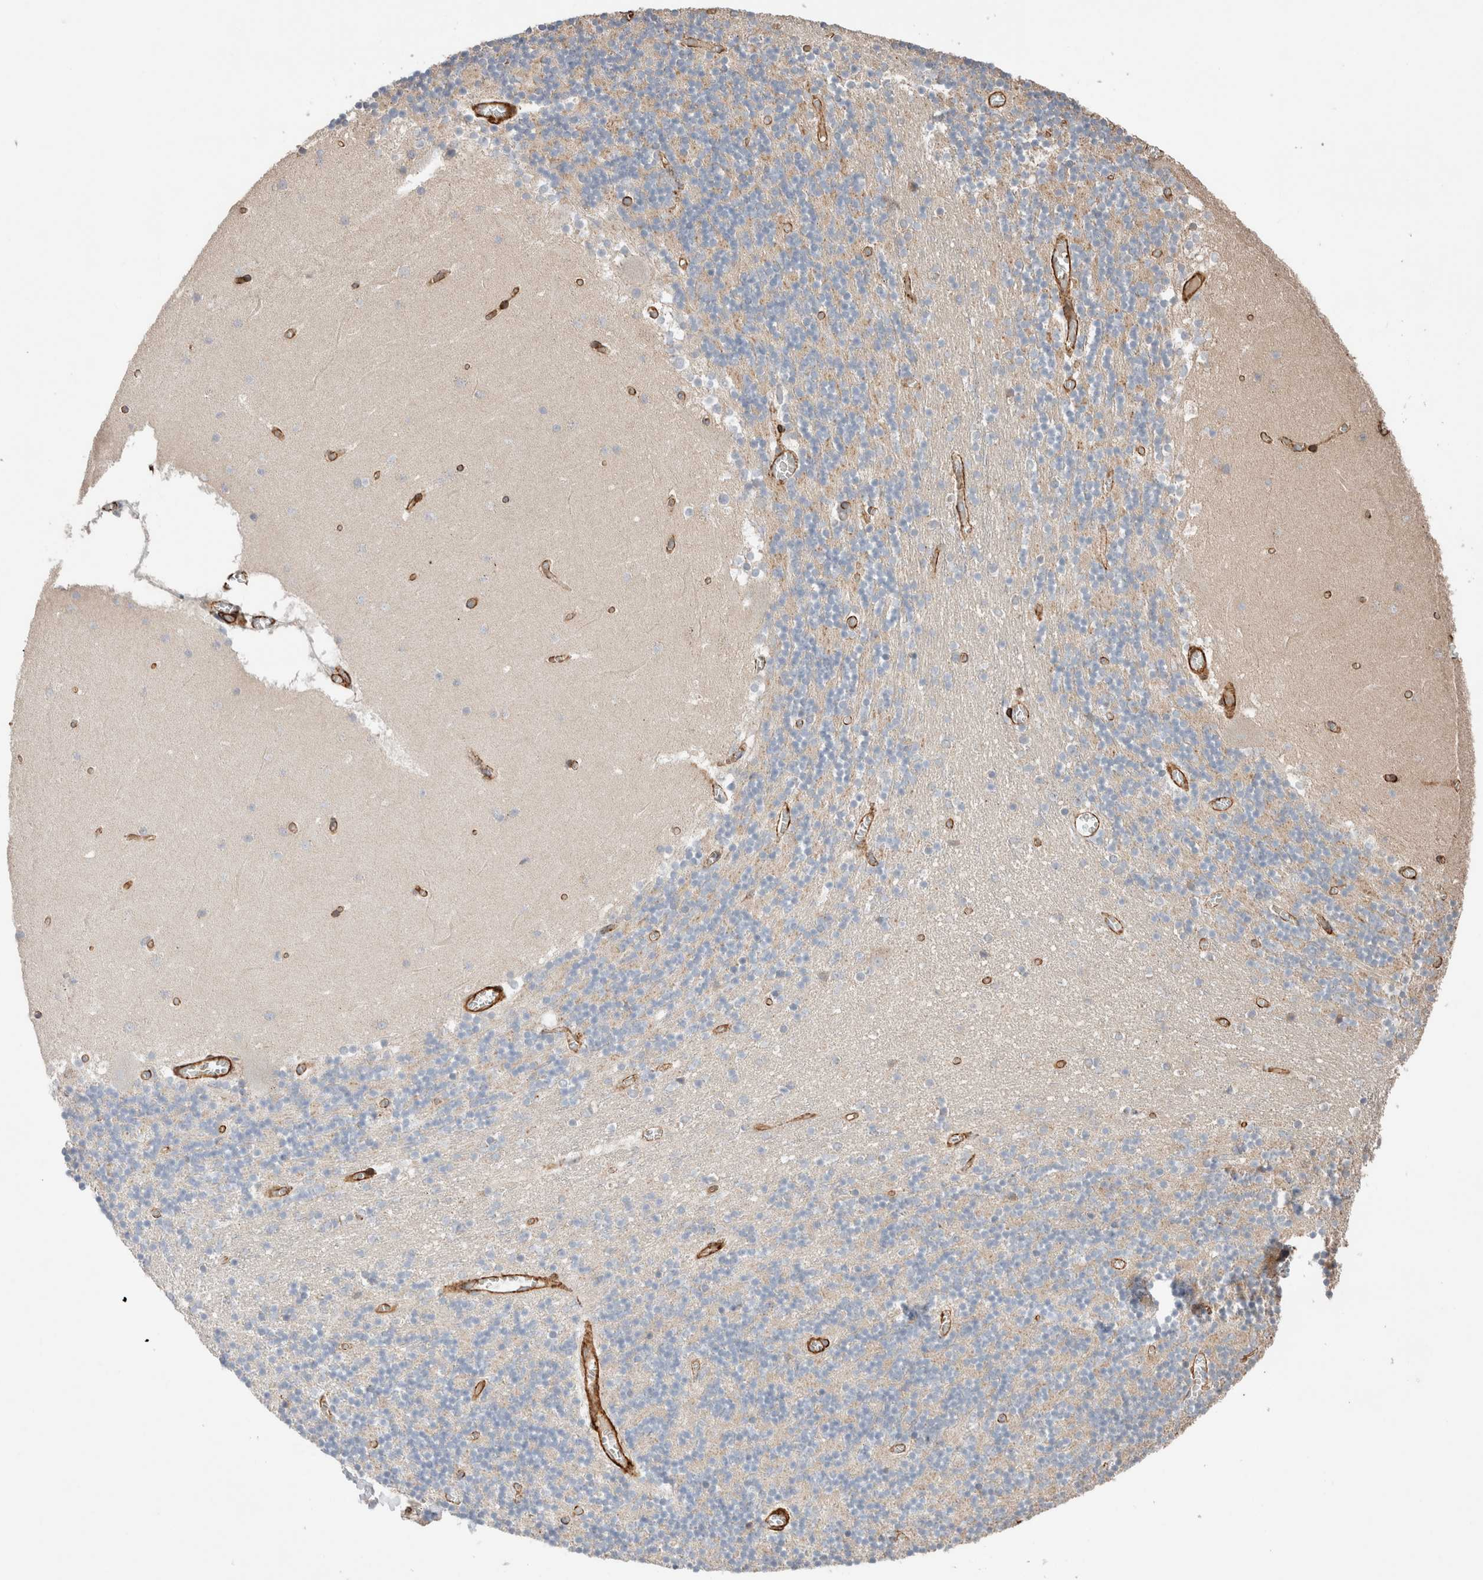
{"staining": {"intensity": "negative", "quantity": "none", "location": "none"}, "tissue": "cerebellum", "cell_type": "Cells in granular layer", "image_type": "normal", "snomed": [{"axis": "morphology", "description": "Normal tissue, NOS"}, {"axis": "topography", "description": "Cerebellum"}], "caption": "The histopathology image reveals no significant staining in cells in granular layer of cerebellum.", "gene": "RAB32", "patient": {"sex": "female", "age": 28}}